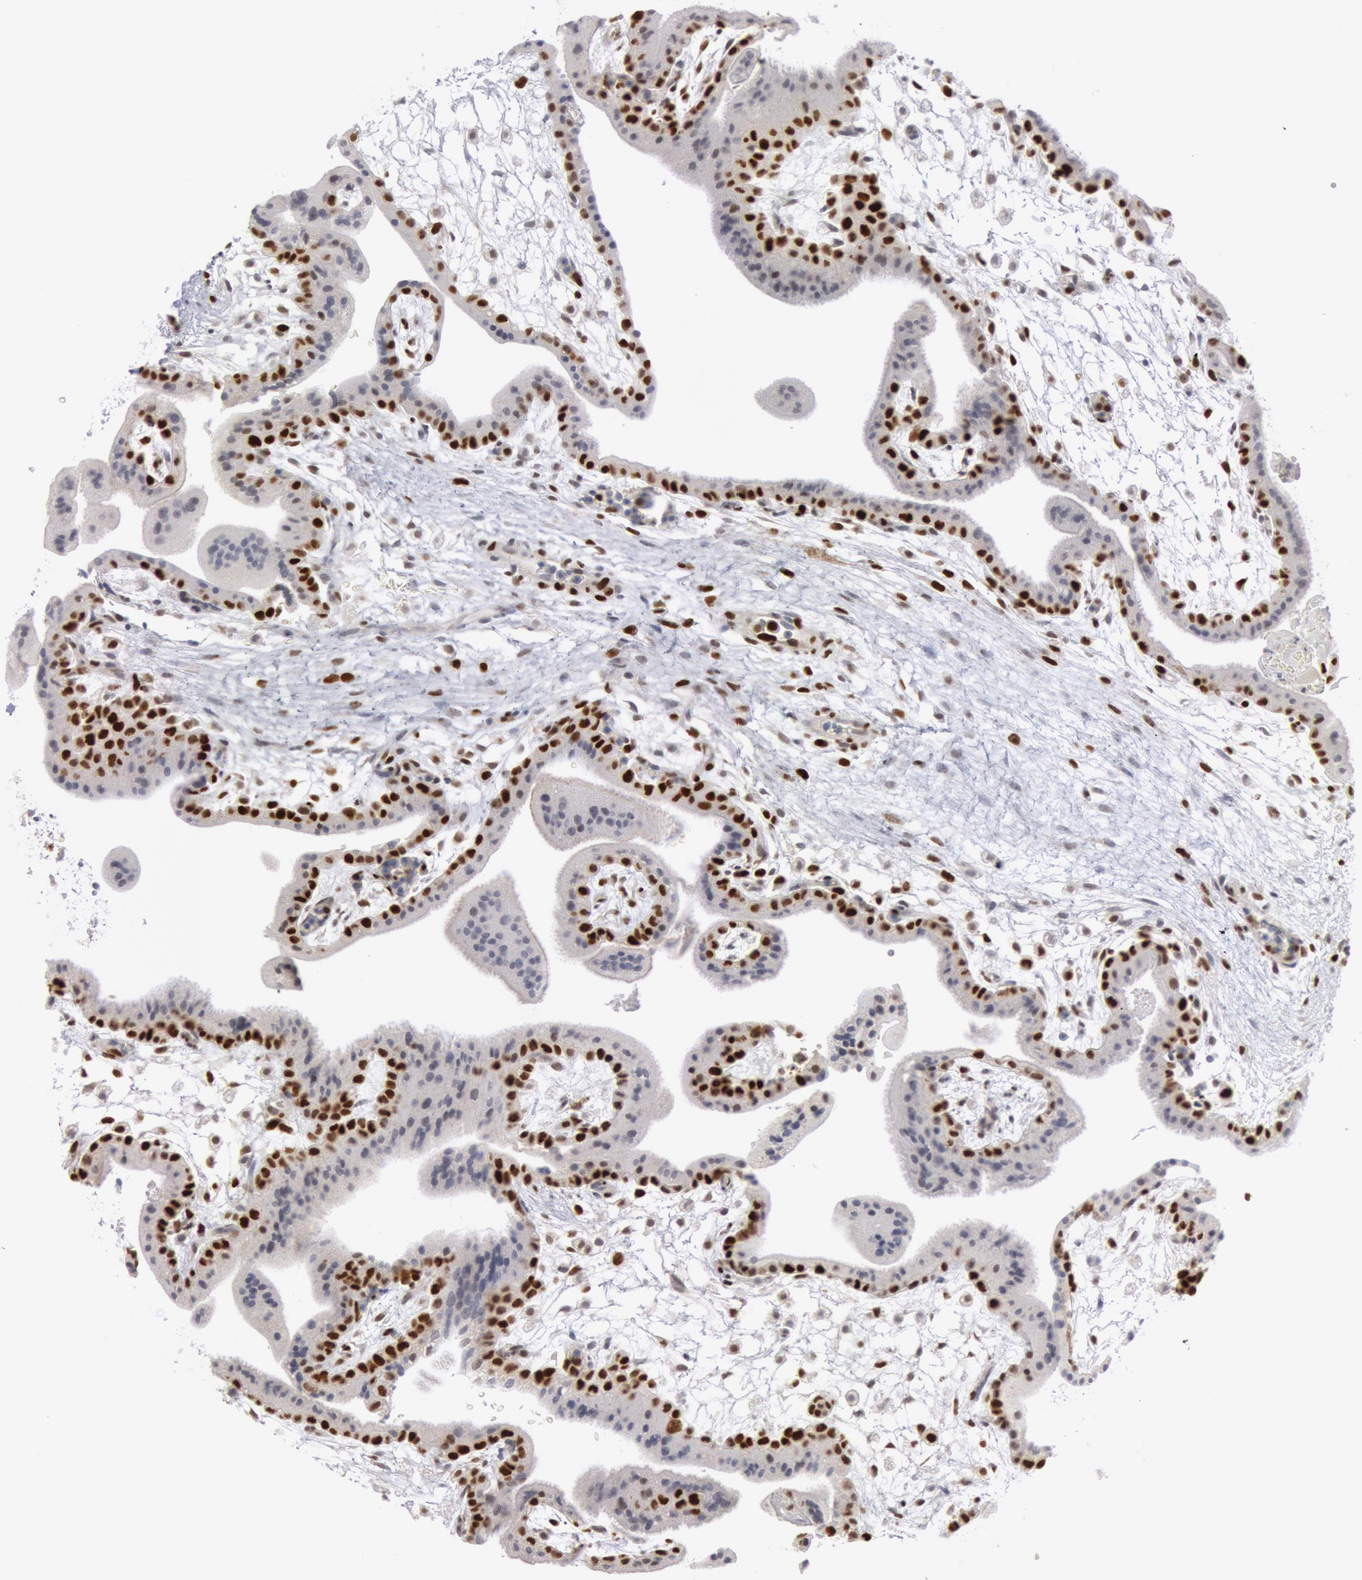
{"staining": {"intensity": "moderate", "quantity": "25%-75%", "location": "nuclear"}, "tissue": "placenta", "cell_type": "Decidual cells", "image_type": "normal", "snomed": [{"axis": "morphology", "description": "Normal tissue, NOS"}, {"axis": "topography", "description": "Placenta"}], "caption": "IHC photomicrograph of benign placenta stained for a protein (brown), which demonstrates medium levels of moderate nuclear staining in about 25%-75% of decidual cells.", "gene": "WDHD1", "patient": {"sex": "female", "age": 35}}